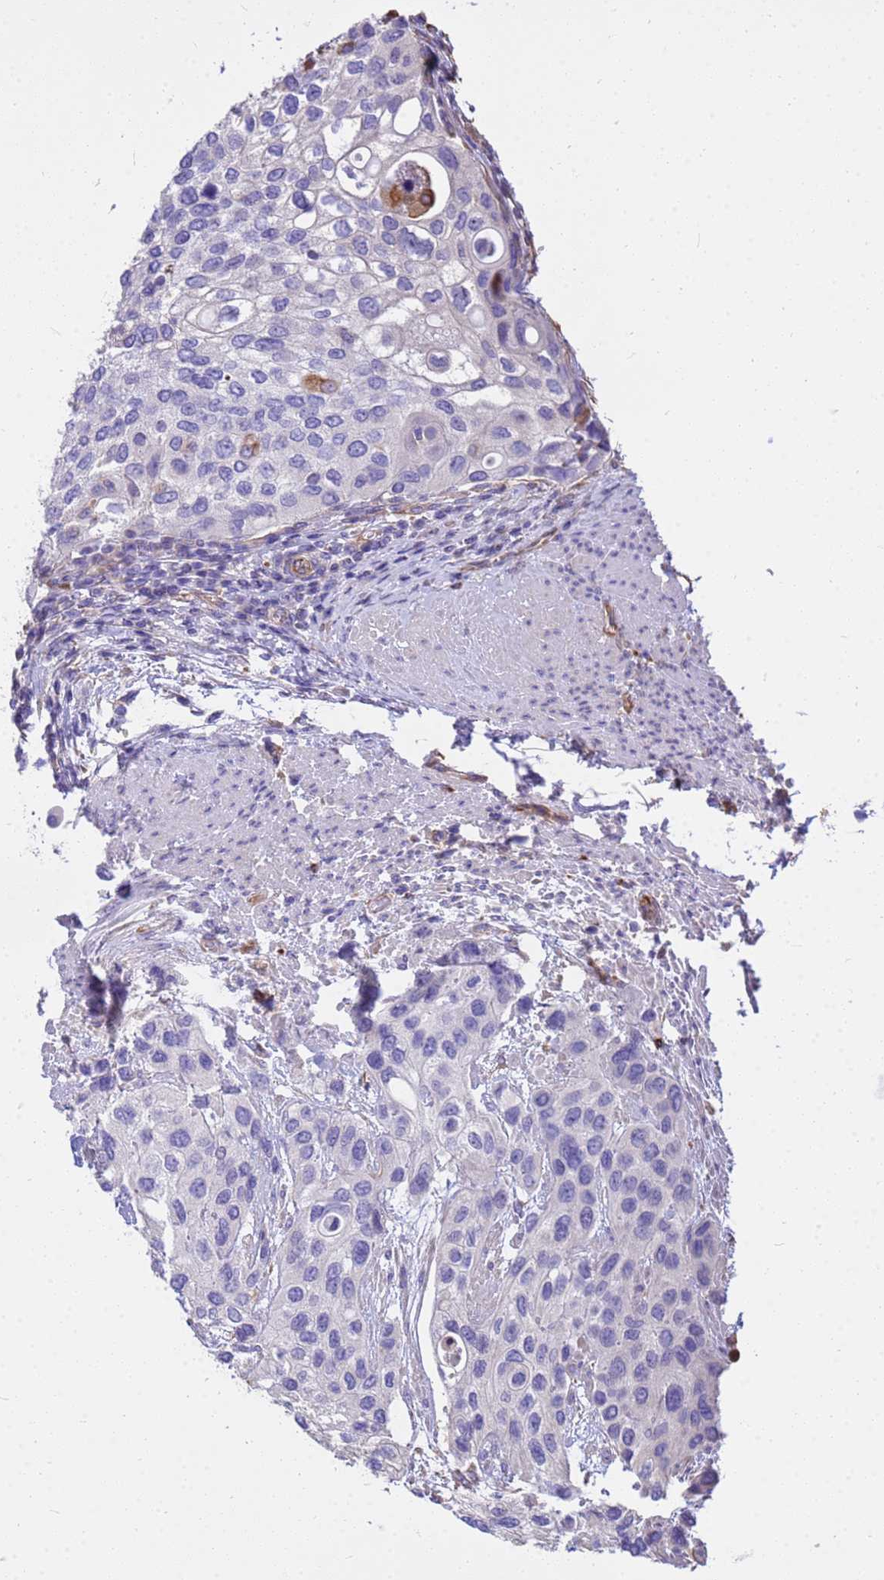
{"staining": {"intensity": "negative", "quantity": "none", "location": "none"}, "tissue": "urothelial cancer", "cell_type": "Tumor cells", "image_type": "cancer", "snomed": [{"axis": "morphology", "description": "Normal tissue, NOS"}, {"axis": "morphology", "description": "Urothelial carcinoma, High grade"}, {"axis": "topography", "description": "Vascular tissue"}, {"axis": "topography", "description": "Urinary bladder"}], "caption": "High power microscopy image of an IHC histopathology image of high-grade urothelial carcinoma, revealing no significant positivity in tumor cells. (Stains: DAB immunohistochemistry with hematoxylin counter stain, Microscopy: brightfield microscopy at high magnification).", "gene": "TCEAL3", "patient": {"sex": "female", "age": 56}}